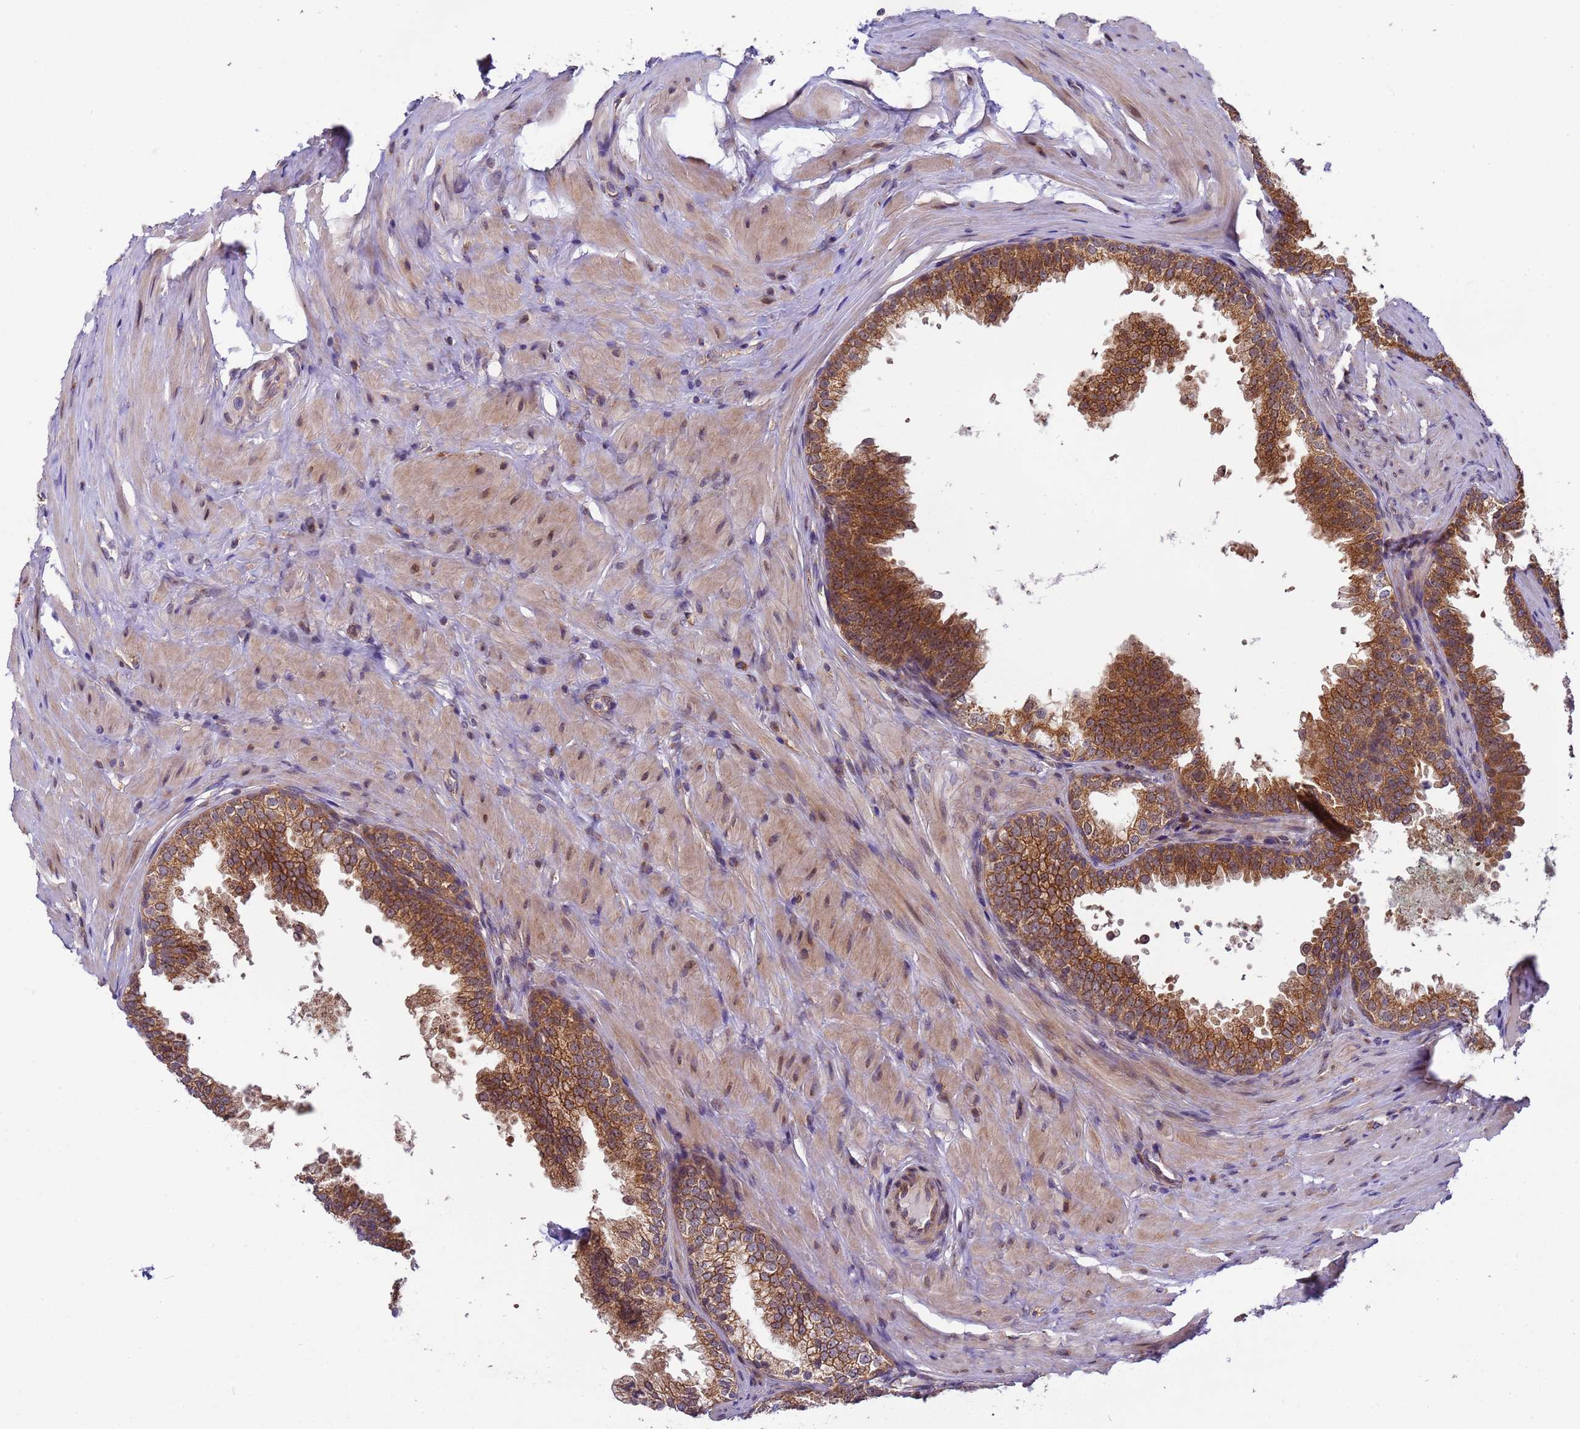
{"staining": {"intensity": "strong", "quantity": ">75%", "location": "cytoplasmic/membranous"}, "tissue": "prostate", "cell_type": "Glandular cells", "image_type": "normal", "snomed": [{"axis": "morphology", "description": "Normal tissue, NOS"}, {"axis": "topography", "description": "Prostate"}], "caption": "IHC of normal human prostate exhibits high levels of strong cytoplasmic/membranous expression in about >75% of glandular cells.", "gene": "RAPGEF3", "patient": {"sex": "male", "age": 60}}